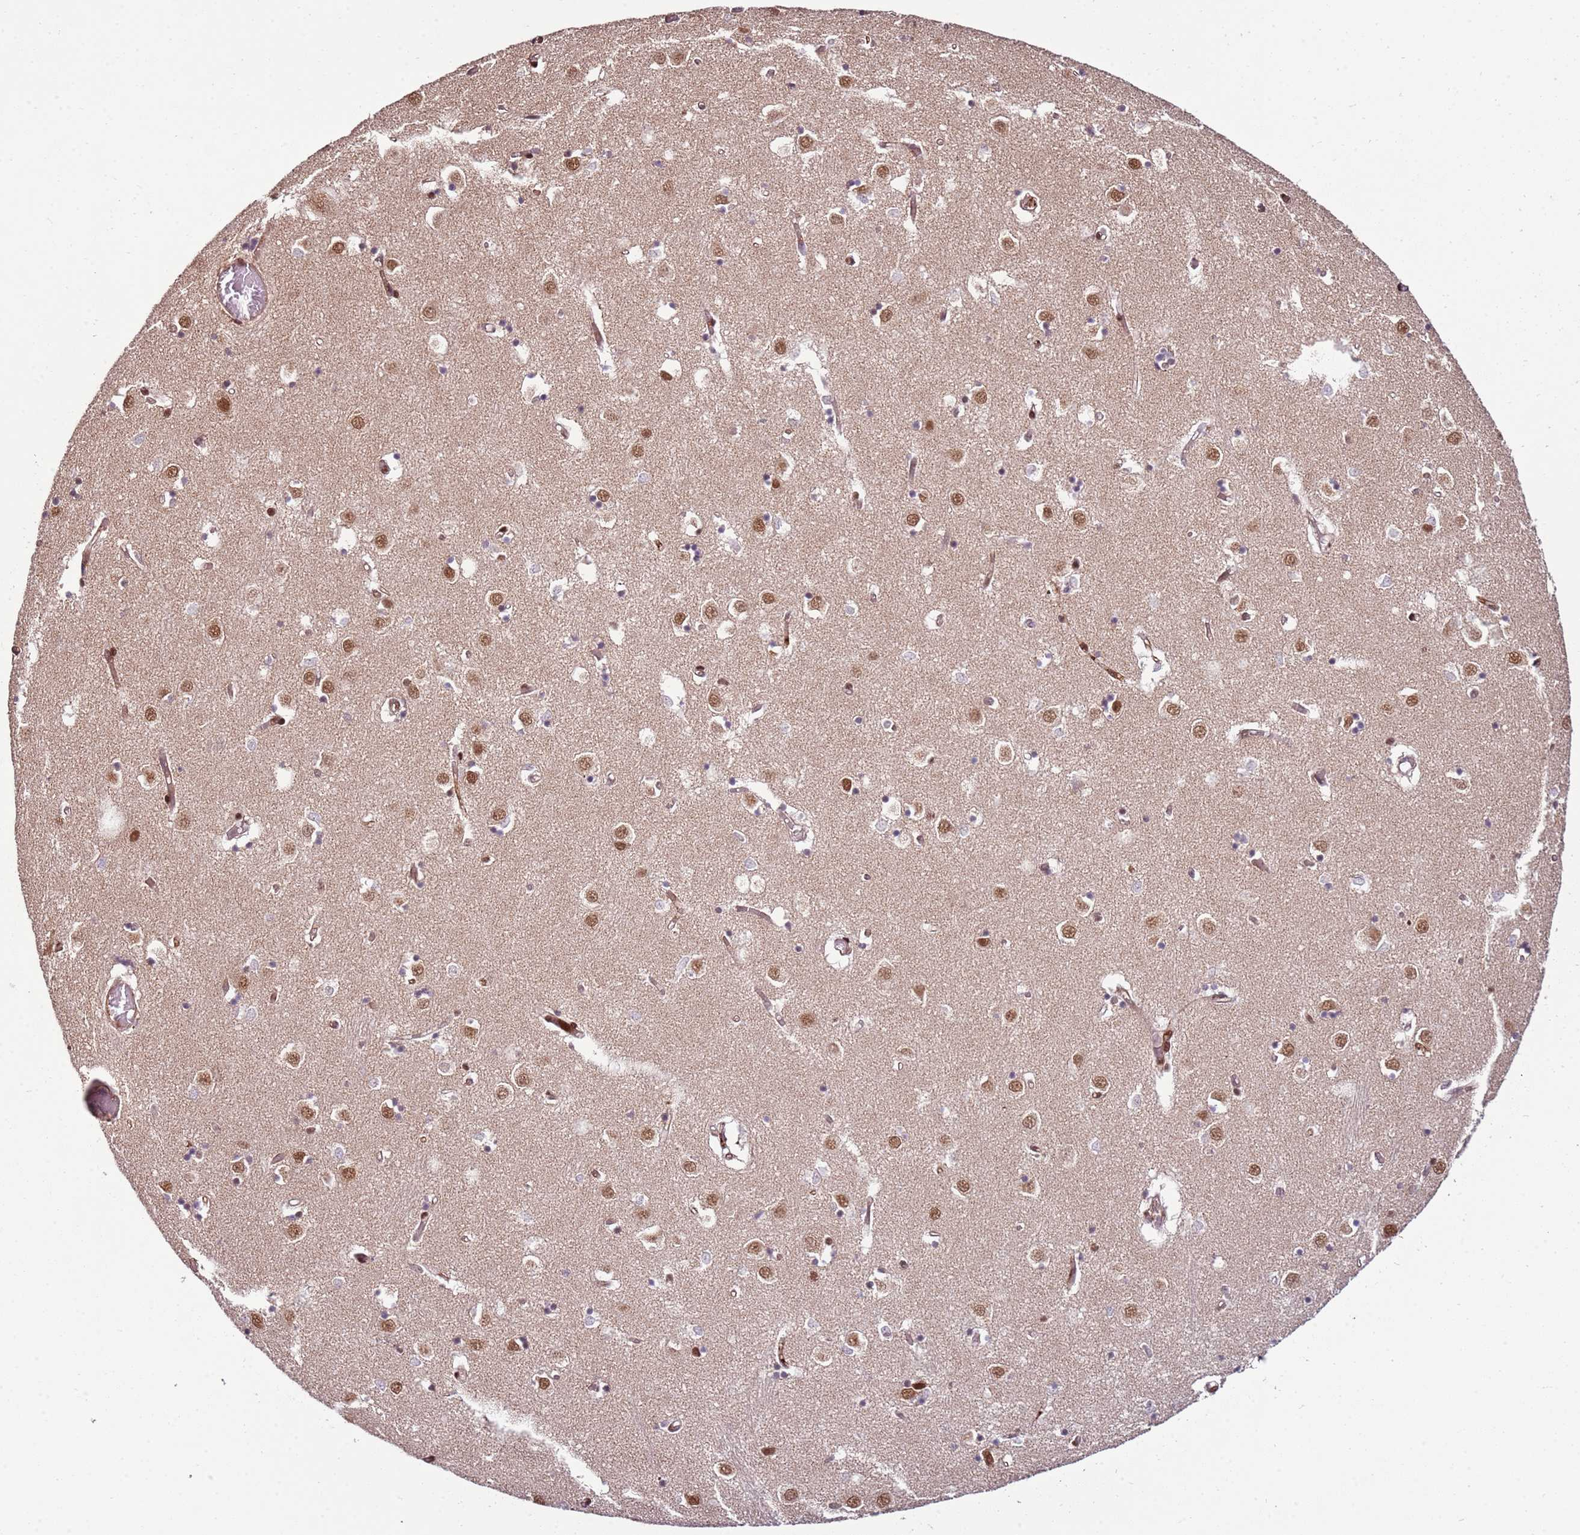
{"staining": {"intensity": "moderate", "quantity": "25%-75%", "location": "nuclear"}, "tissue": "caudate", "cell_type": "Glial cells", "image_type": "normal", "snomed": [{"axis": "morphology", "description": "Normal tissue, NOS"}, {"axis": "topography", "description": "Lateral ventricle wall"}], "caption": "DAB (3,3'-diaminobenzidine) immunohistochemical staining of unremarkable human caudate demonstrates moderate nuclear protein positivity in approximately 25%-75% of glial cells.", "gene": "ZBTB12", "patient": {"sex": "male", "age": 70}}